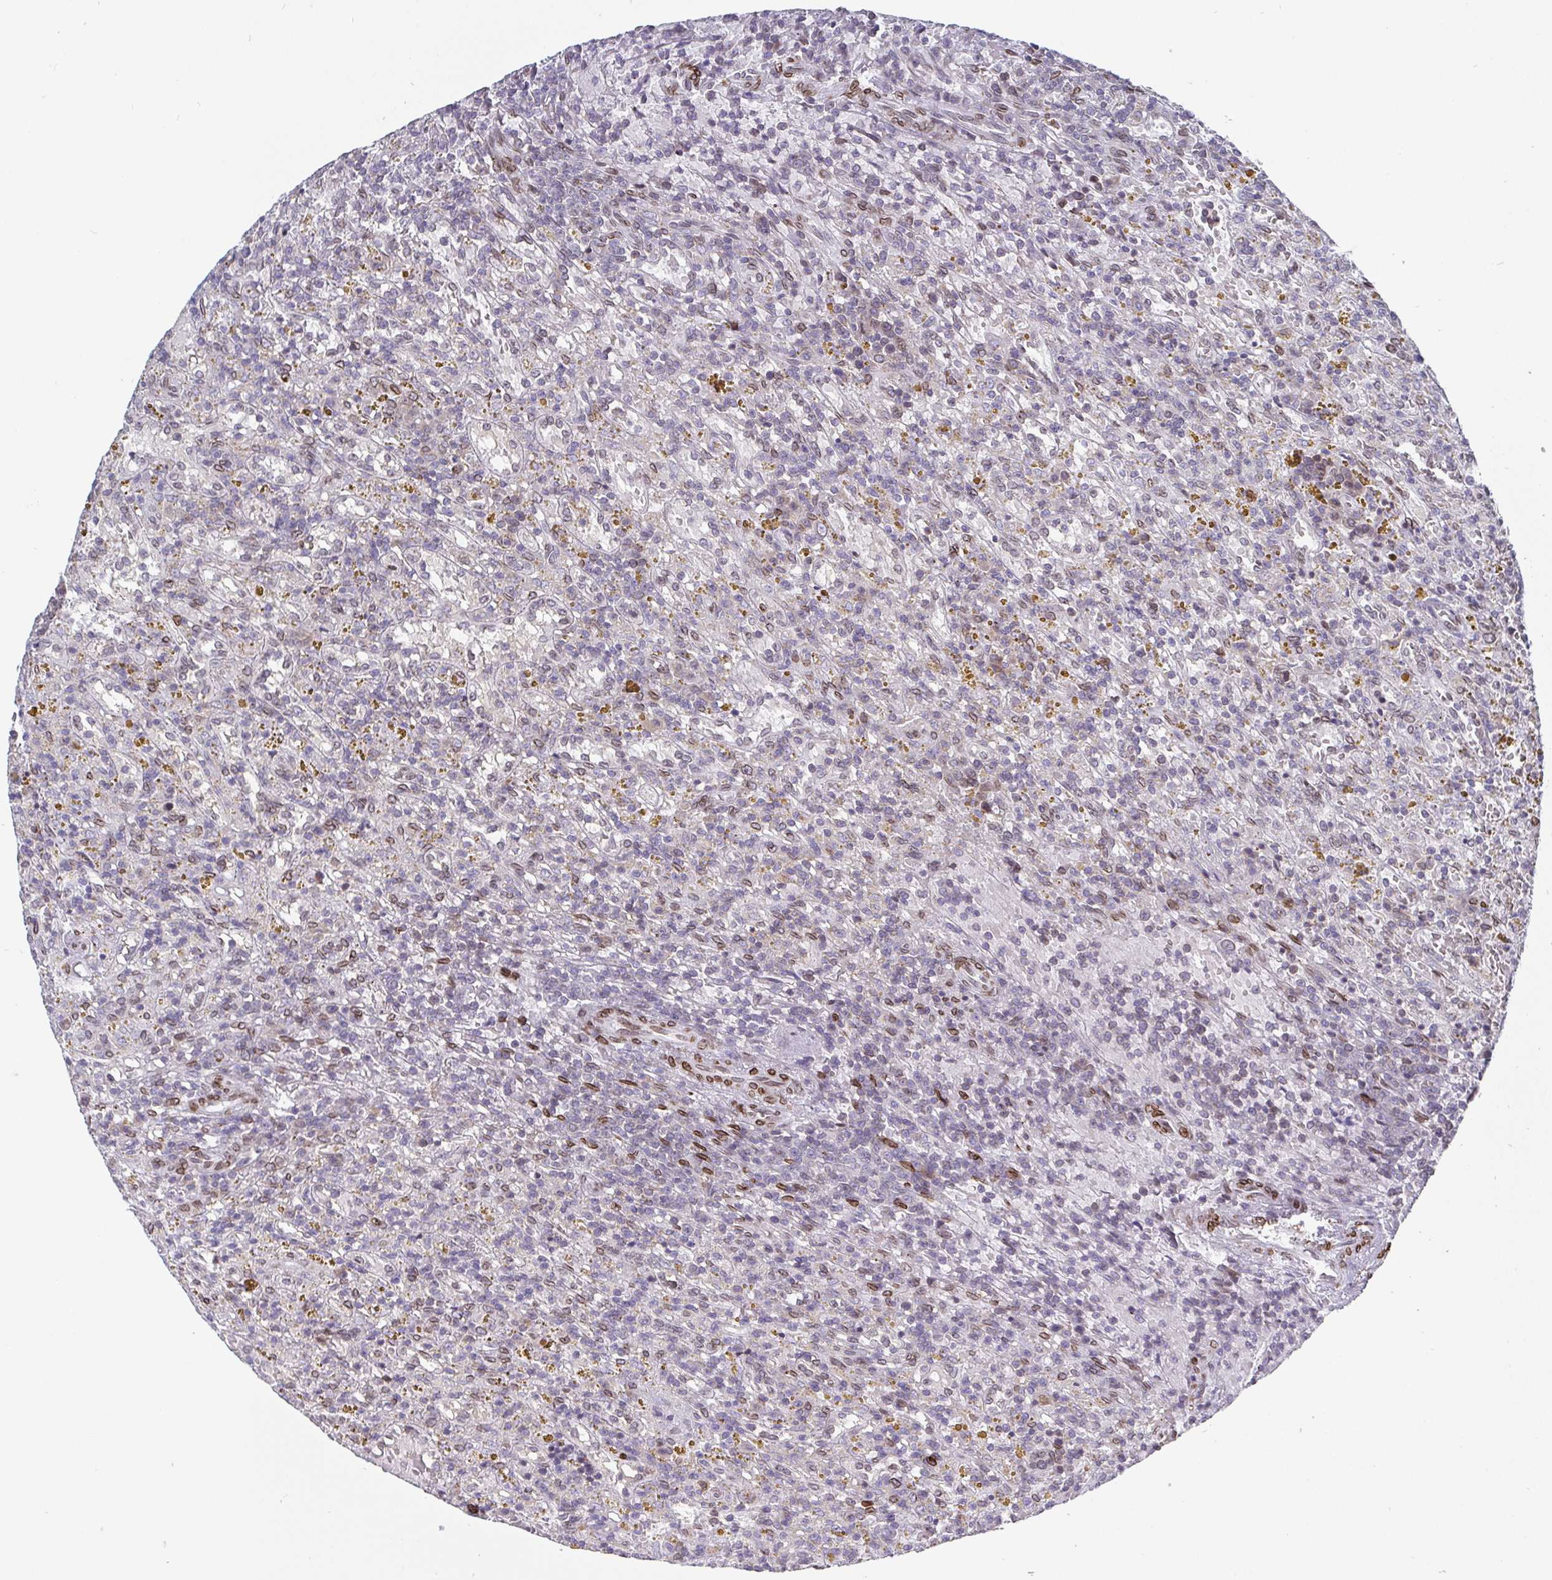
{"staining": {"intensity": "negative", "quantity": "none", "location": "none"}, "tissue": "lymphoma", "cell_type": "Tumor cells", "image_type": "cancer", "snomed": [{"axis": "morphology", "description": "Malignant lymphoma, non-Hodgkin's type, Low grade"}, {"axis": "topography", "description": "Spleen"}], "caption": "Histopathology image shows no protein expression in tumor cells of low-grade malignant lymphoma, non-Hodgkin's type tissue. The staining is performed using DAB (3,3'-diaminobenzidine) brown chromogen with nuclei counter-stained in using hematoxylin.", "gene": "EMD", "patient": {"sex": "female", "age": 65}}